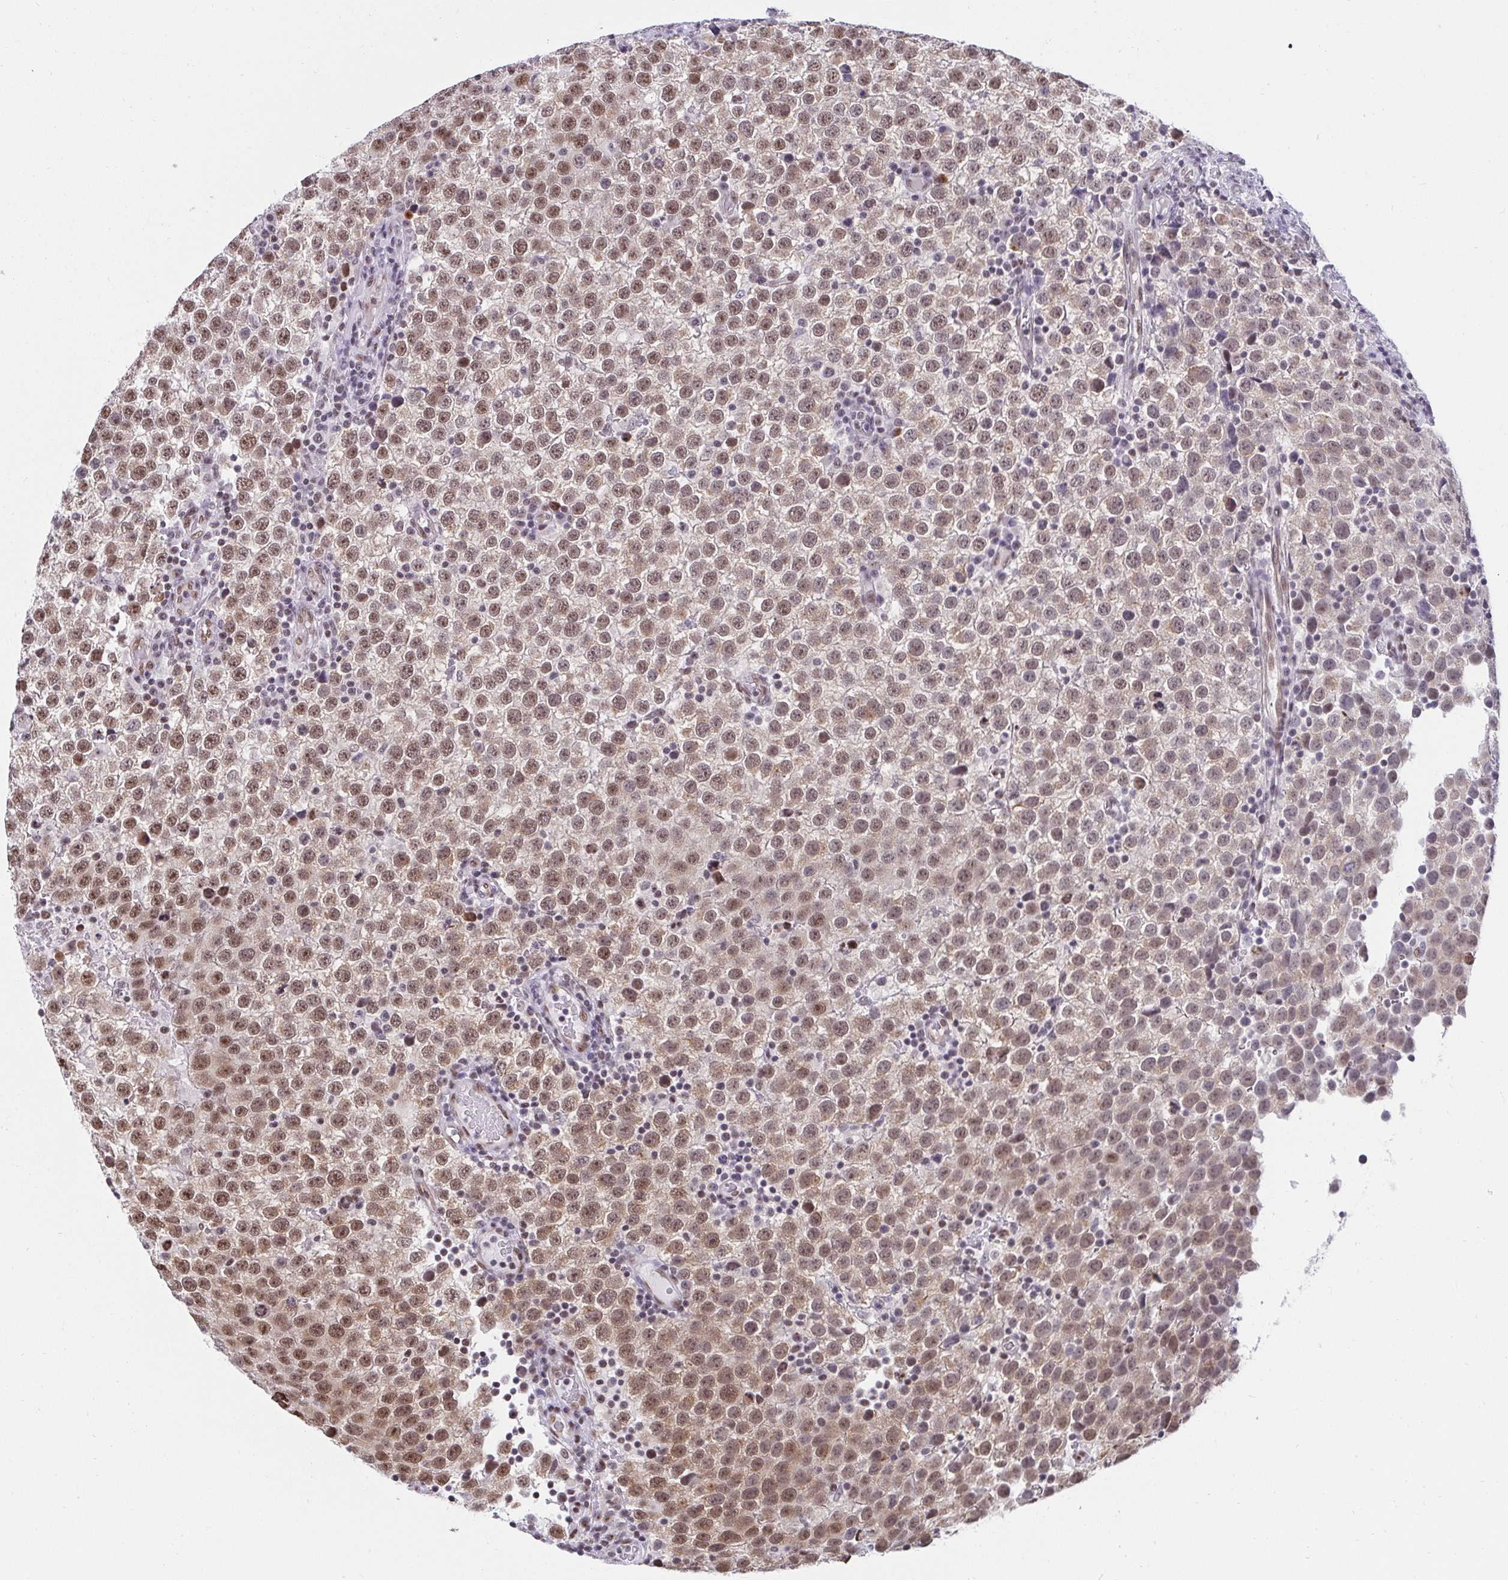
{"staining": {"intensity": "moderate", "quantity": ">75%", "location": "nuclear"}, "tissue": "testis cancer", "cell_type": "Tumor cells", "image_type": "cancer", "snomed": [{"axis": "morphology", "description": "Seminoma, NOS"}, {"axis": "topography", "description": "Testis"}], "caption": "A photomicrograph showing moderate nuclear staining in about >75% of tumor cells in testis cancer, as visualized by brown immunohistochemical staining.", "gene": "SLC7A10", "patient": {"sex": "male", "age": 34}}